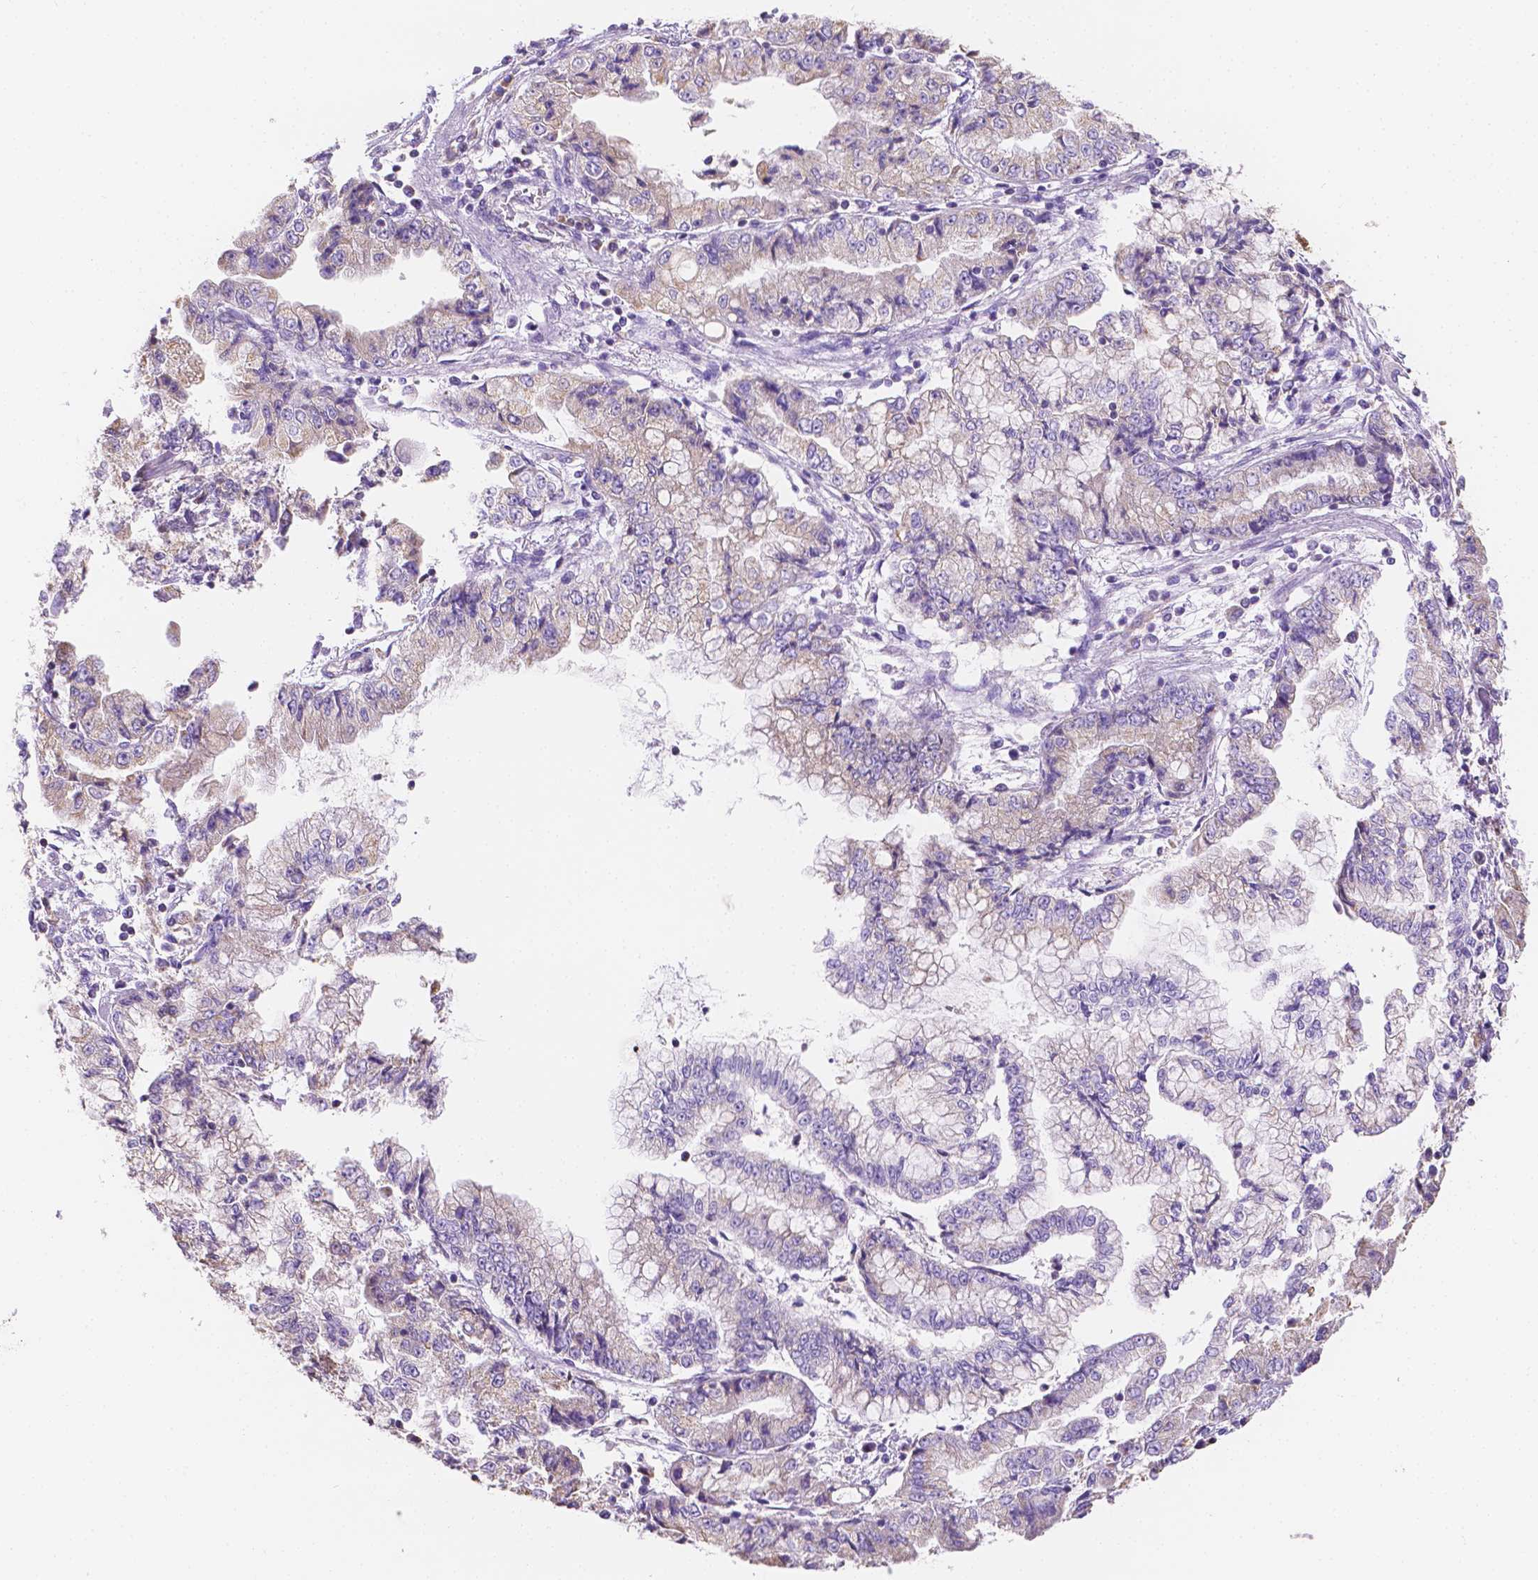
{"staining": {"intensity": "weak", "quantity": "<25%", "location": "cytoplasmic/membranous"}, "tissue": "stomach cancer", "cell_type": "Tumor cells", "image_type": "cancer", "snomed": [{"axis": "morphology", "description": "Adenocarcinoma, NOS"}, {"axis": "topography", "description": "Stomach, upper"}], "caption": "A histopathology image of human stomach adenocarcinoma is negative for staining in tumor cells.", "gene": "TMEM130", "patient": {"sex": "female", "age": 74}}